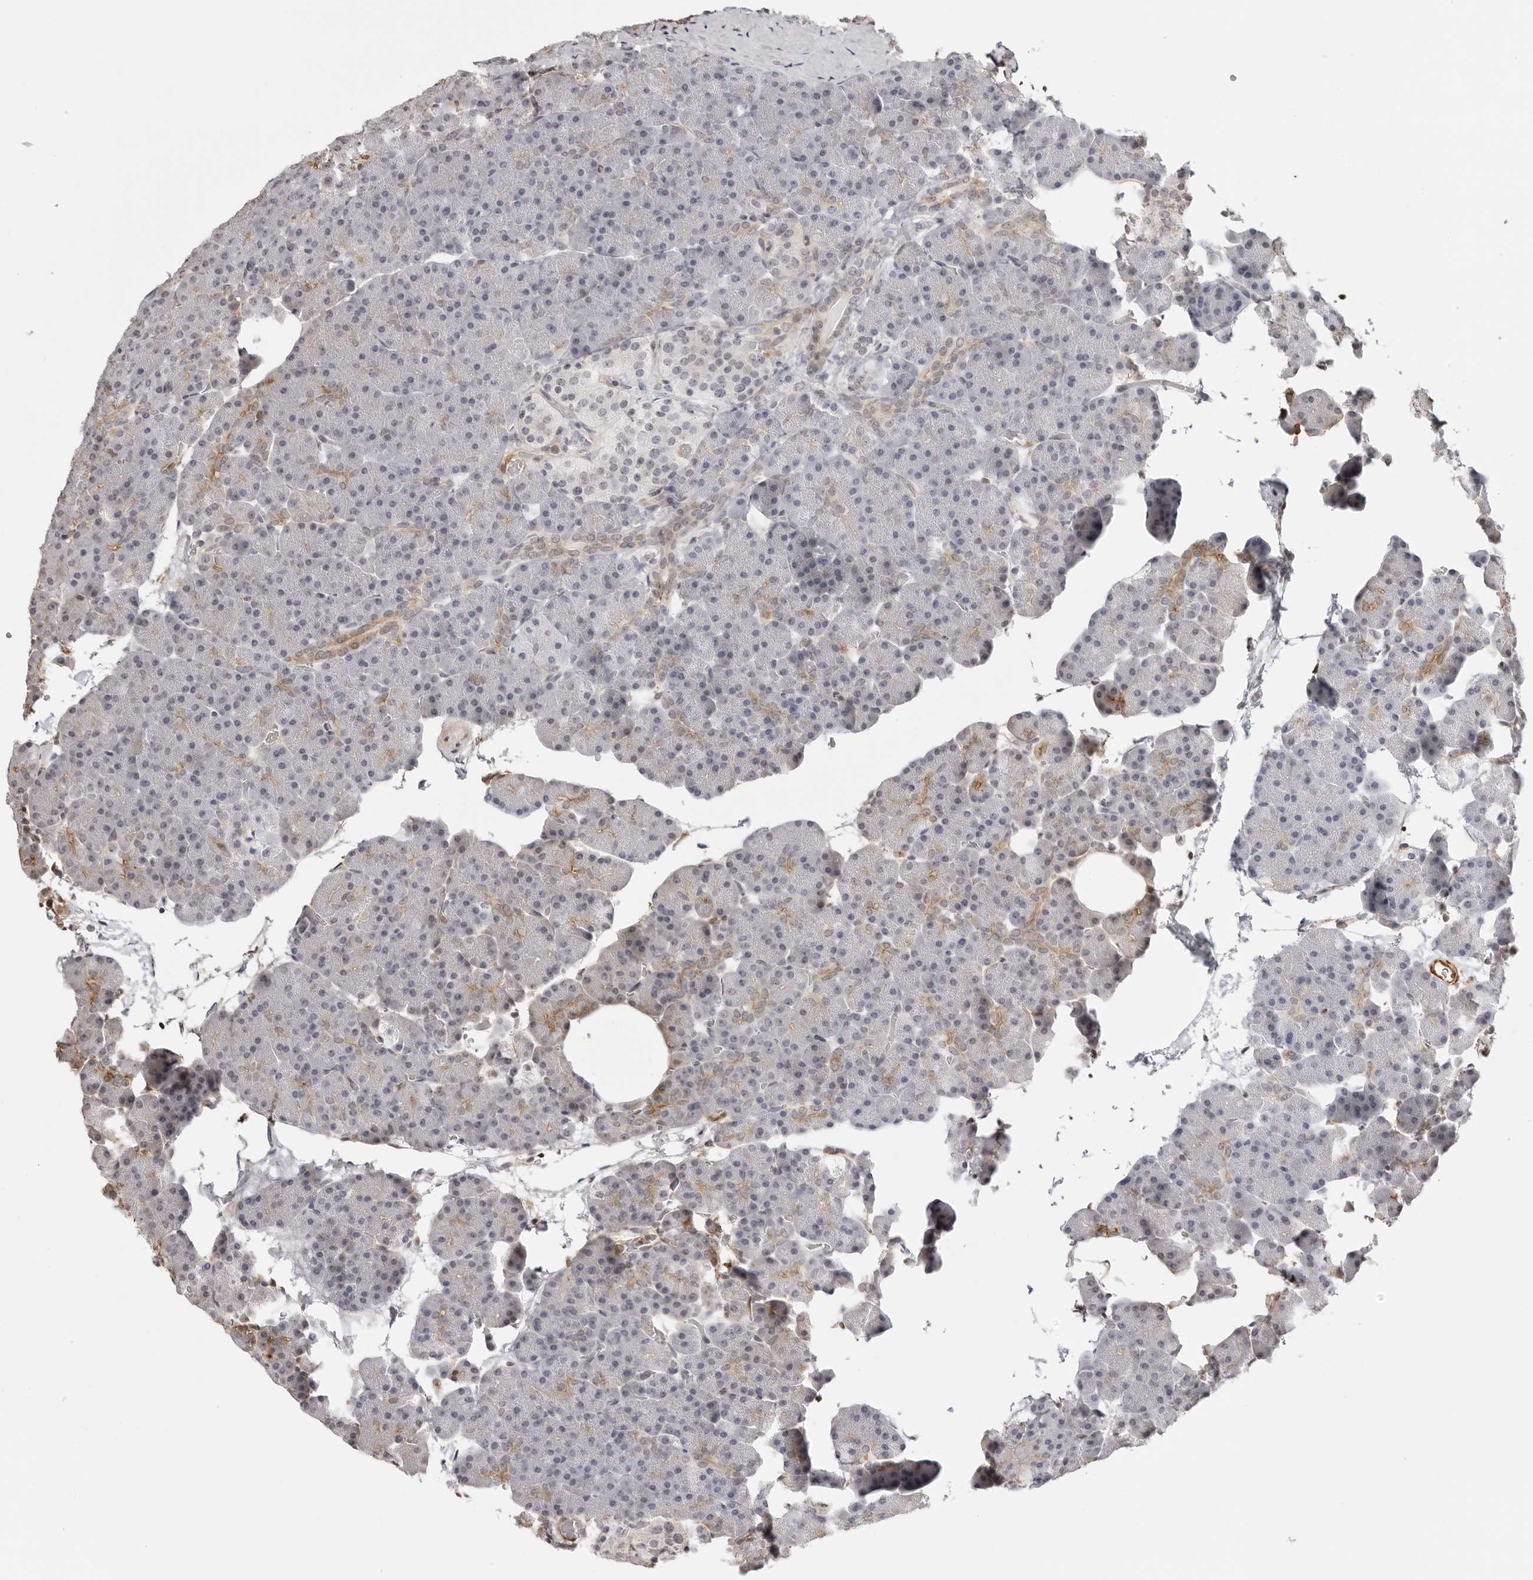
{"staining": {"intensity": "weak", "quantity": "<25%", "location": "cytoplasmic/membranous"}, "tissue": "pancreas", "cell_type": "Exocrine glandular cells", "image_type": "normal", "snomed": [{"axis": "morphology", "description": "Normal tissue, NOS"}, {"axis": "morphology", "description": "Carcinoid, malignant, NOS"}, {"axis": "topography", "description": "Pancreas"}], "caption": "A high-resolution micrograph shows IHC staining of unremarkable pancreas, which displays no significant positivity in exocrine glandular cells.", "gene": "UNK", "patient": {"sex": "female", "age": 35}}